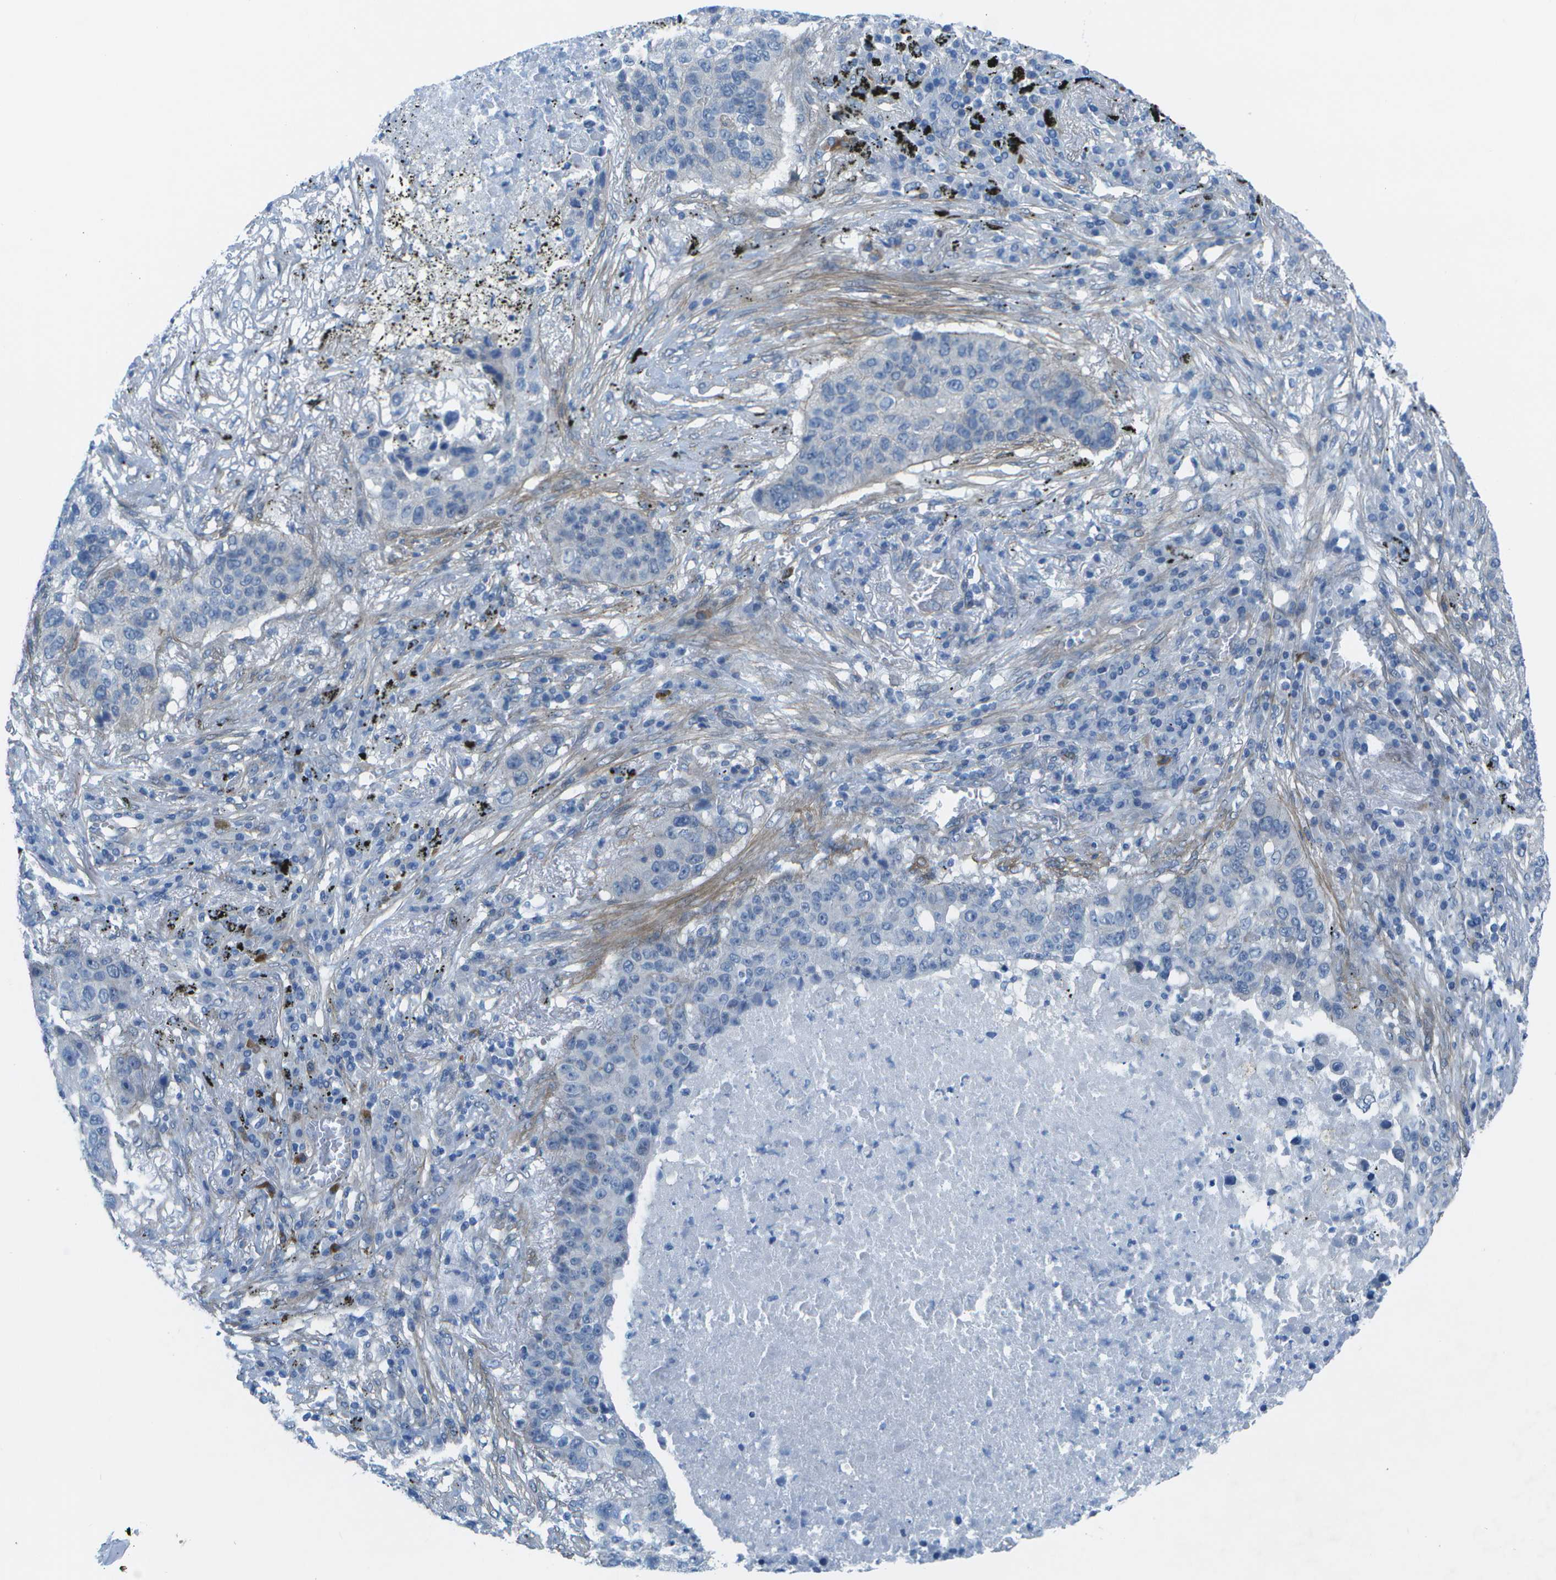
{"staining": {"intensity": "negative", "quantity": "none", "location": "none"}, "tissue": "lung cancer", "cell_type": "Tumor cells", "image_type": "cancer", "snomed": [{"axis": "morphology", "description": "Squamous cell carcinoma, NOS"}, {"axis": "topography", "description": "Lung"}], "caption": "Photomicrograph shows no significant protein expression in tumor cells of lung squamous cell carcinoma.", "gene": "SORBS3", "patient": {"sex": "male", "age": 57}}